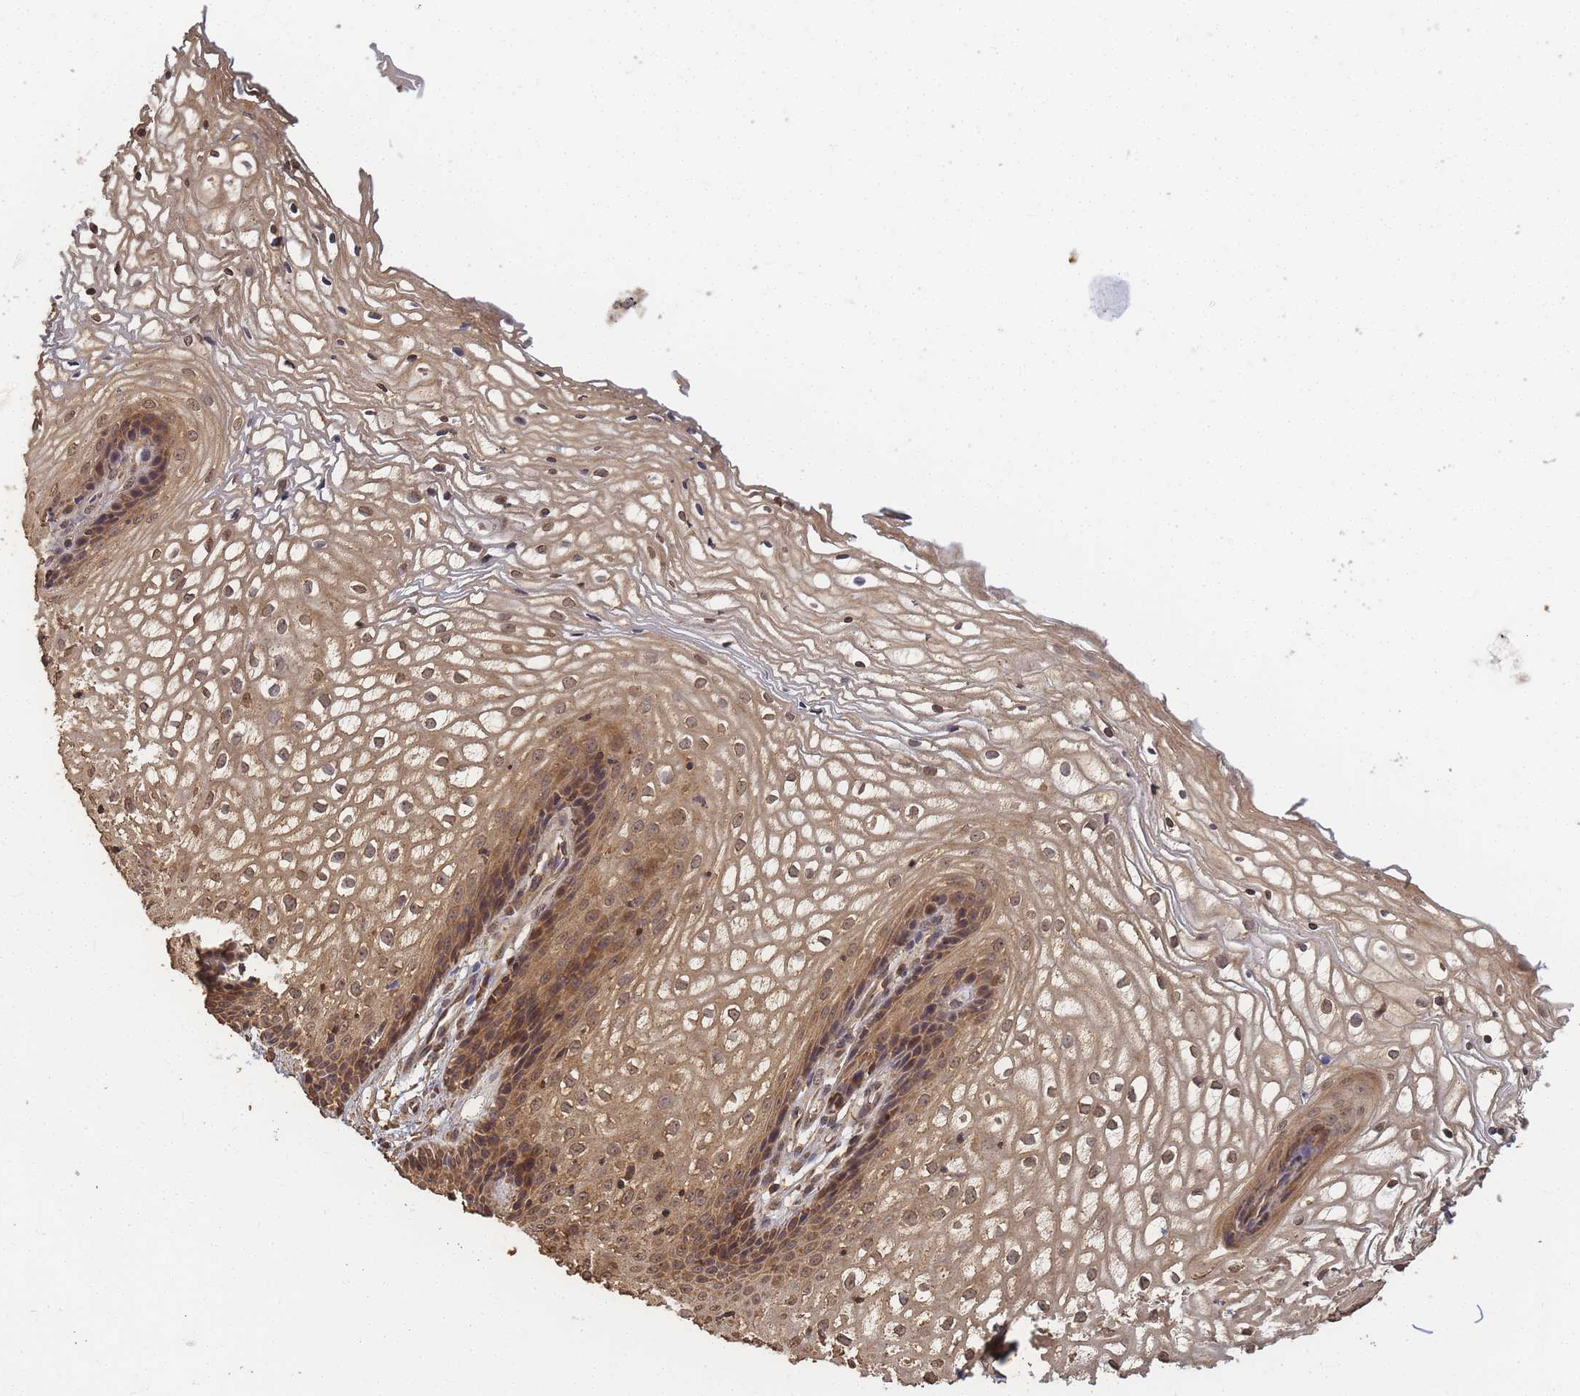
{"staining": {"intensity": "moderate", "quantity": ">75%", "location": "cytoplasmic/membranous,nuclear"}, "tissue": "vagina", "cell_type": "Squamous epithelial cells", "image_type": "normal", "snomed": [{"axis": "morphology", "description": "Normal tissue, NOS"}, {"axis": "topography", "description": "Vagina"}], "caption": "Protein expression by immunohistochemistry (IHC) displays moderate cytoplasmic/membranous,nuclear expression in about >75% of squamous epithelial cells in benign vagina. The staining is performed using DAB (3,3'-diaminobenzidine) brown chromogen to label protein expression. The nuclei are counter-stained blue using hematoxylin.", "gene": "ALKBH1", "patient": {"sex": "female", "age": 34}}